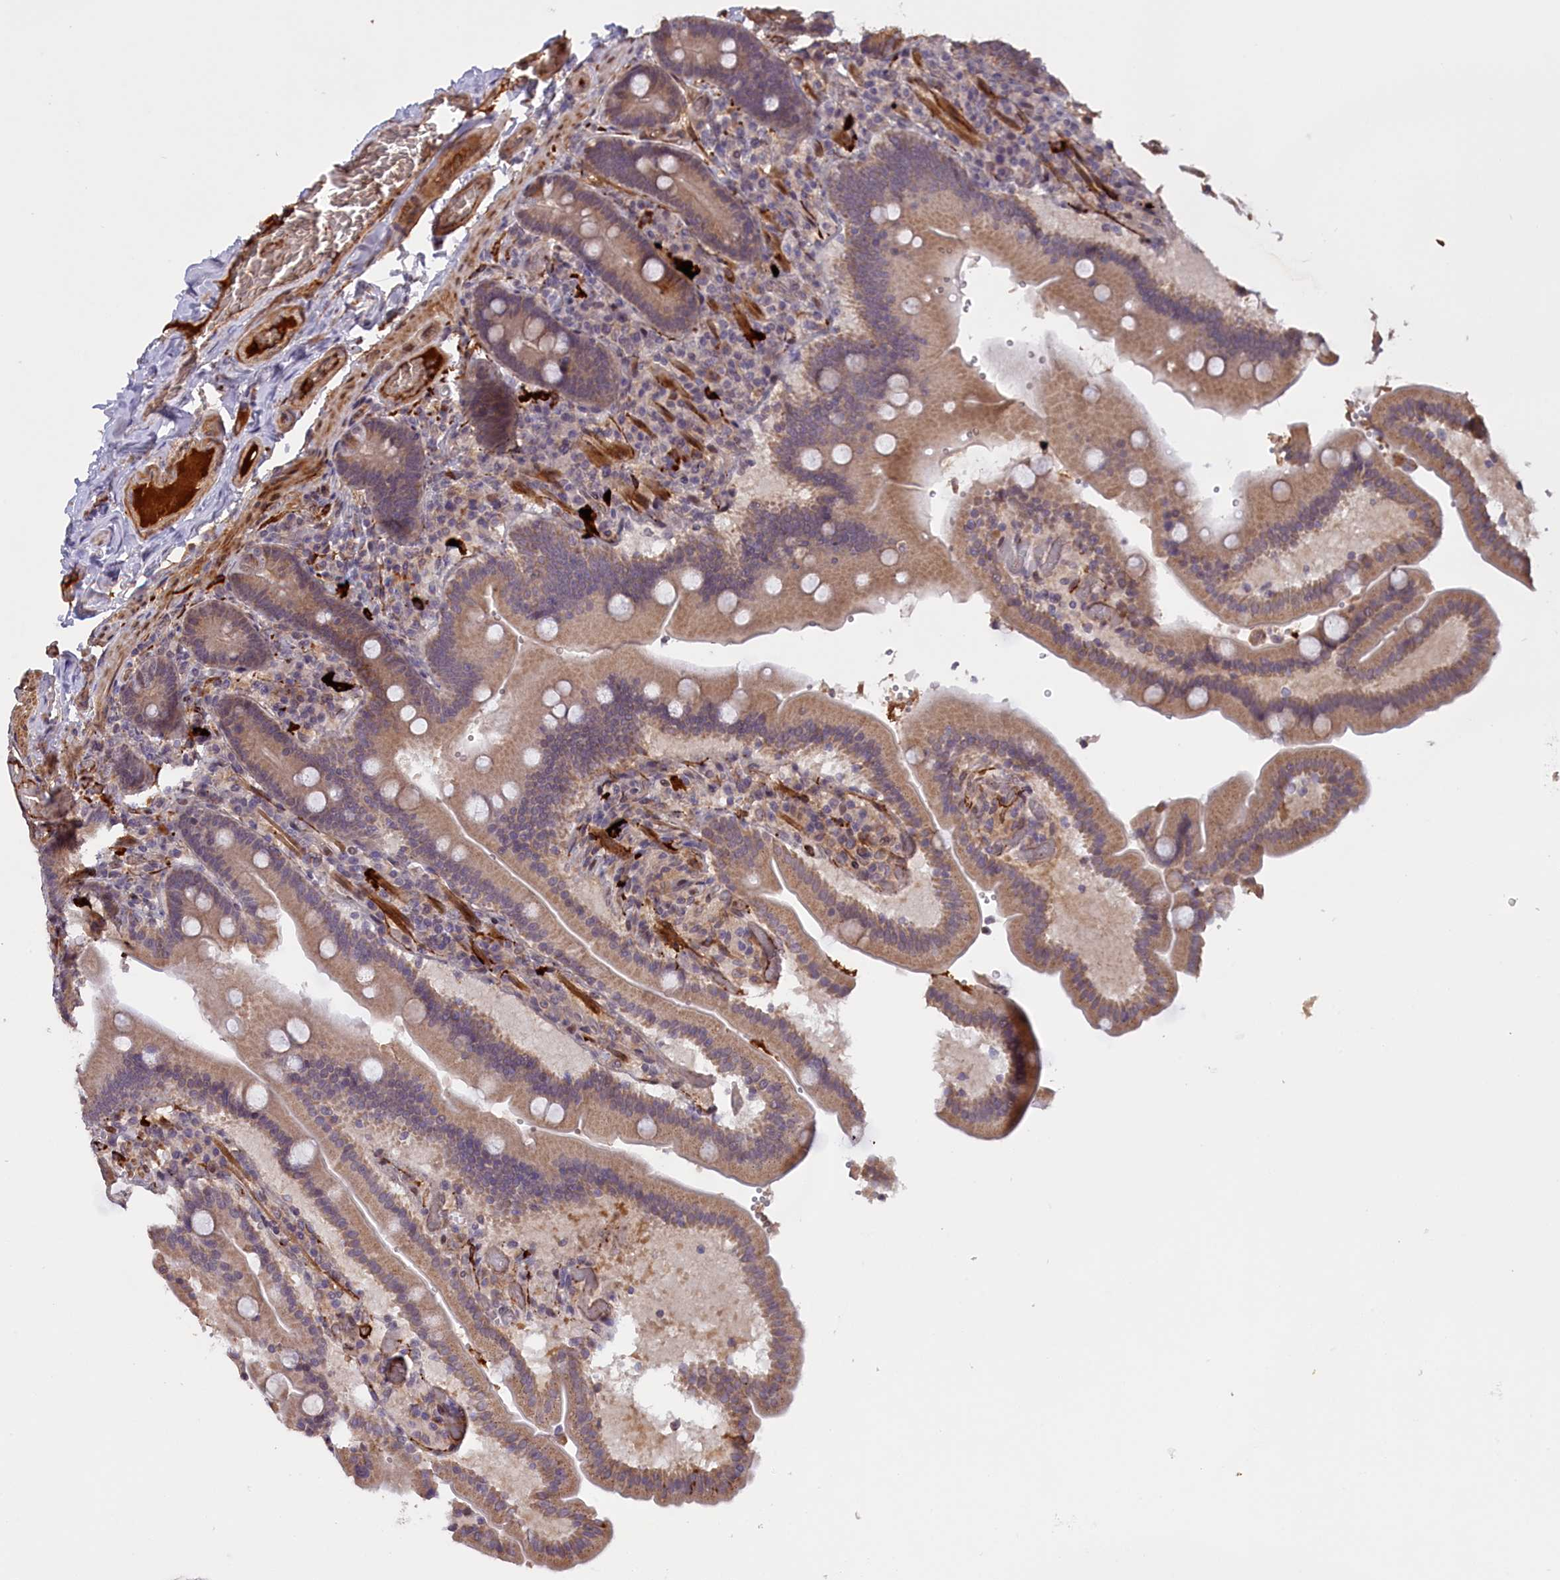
{"staining": {"intensity": "moderate", "quantity": ">75%", "location": "cytoplasmic/membranous"}, "tissue": "duodenum", "cell_type": "Glandular cells", "image_type": "normal", "snomed": [{"axis": "morphology", "description": "Normal tissue, NOS"}, {"axis": "topography", "description": "Duodenum"}], "caption": "Approximately >75% of glandular cells in benign human duodenum exhibit moderate cytoplasmic/membranous protein expression as visualized by brown immunohistochemical staining.", "gene": "RRAD", "patient": {"sex": "female", "age": 62}}